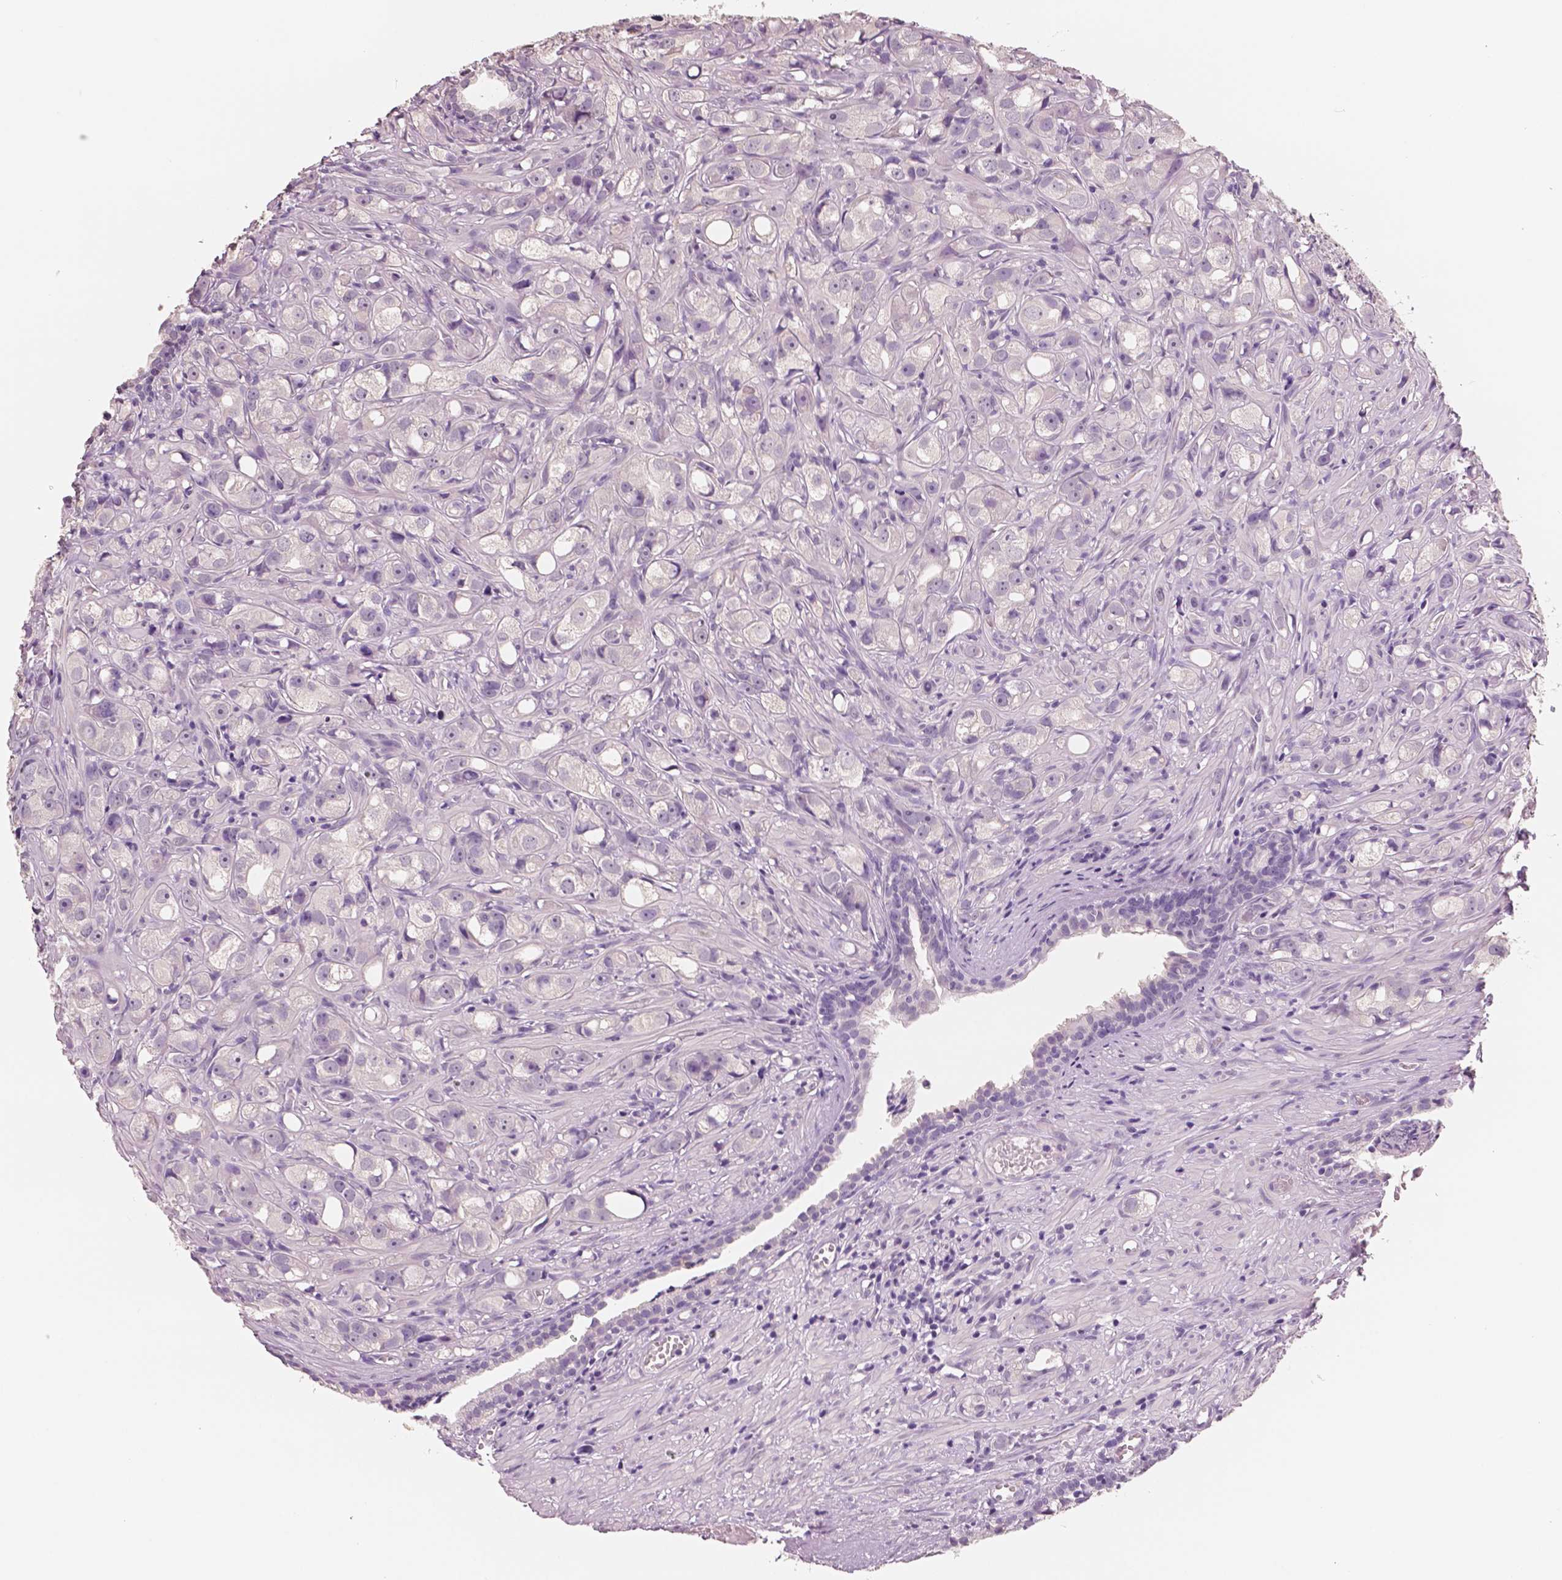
{"staining": {"intensity": "negative", "quantity": "none", "location": "none"}, "tissue": "prostate cancer", "cell_type": "Tumor cells", "image_type": "cancer", "snomed": [{"axis": "morphology", "description": "Adenocarcinoma, High grade"}, {"axis": "topography", "description": "Prostate"}], "caption": "Protein analysis of prostate cancer displays no significant expression in tumor cells.", "gene": "NECAB2", "patient": {"sex": "male", "age": 75}}